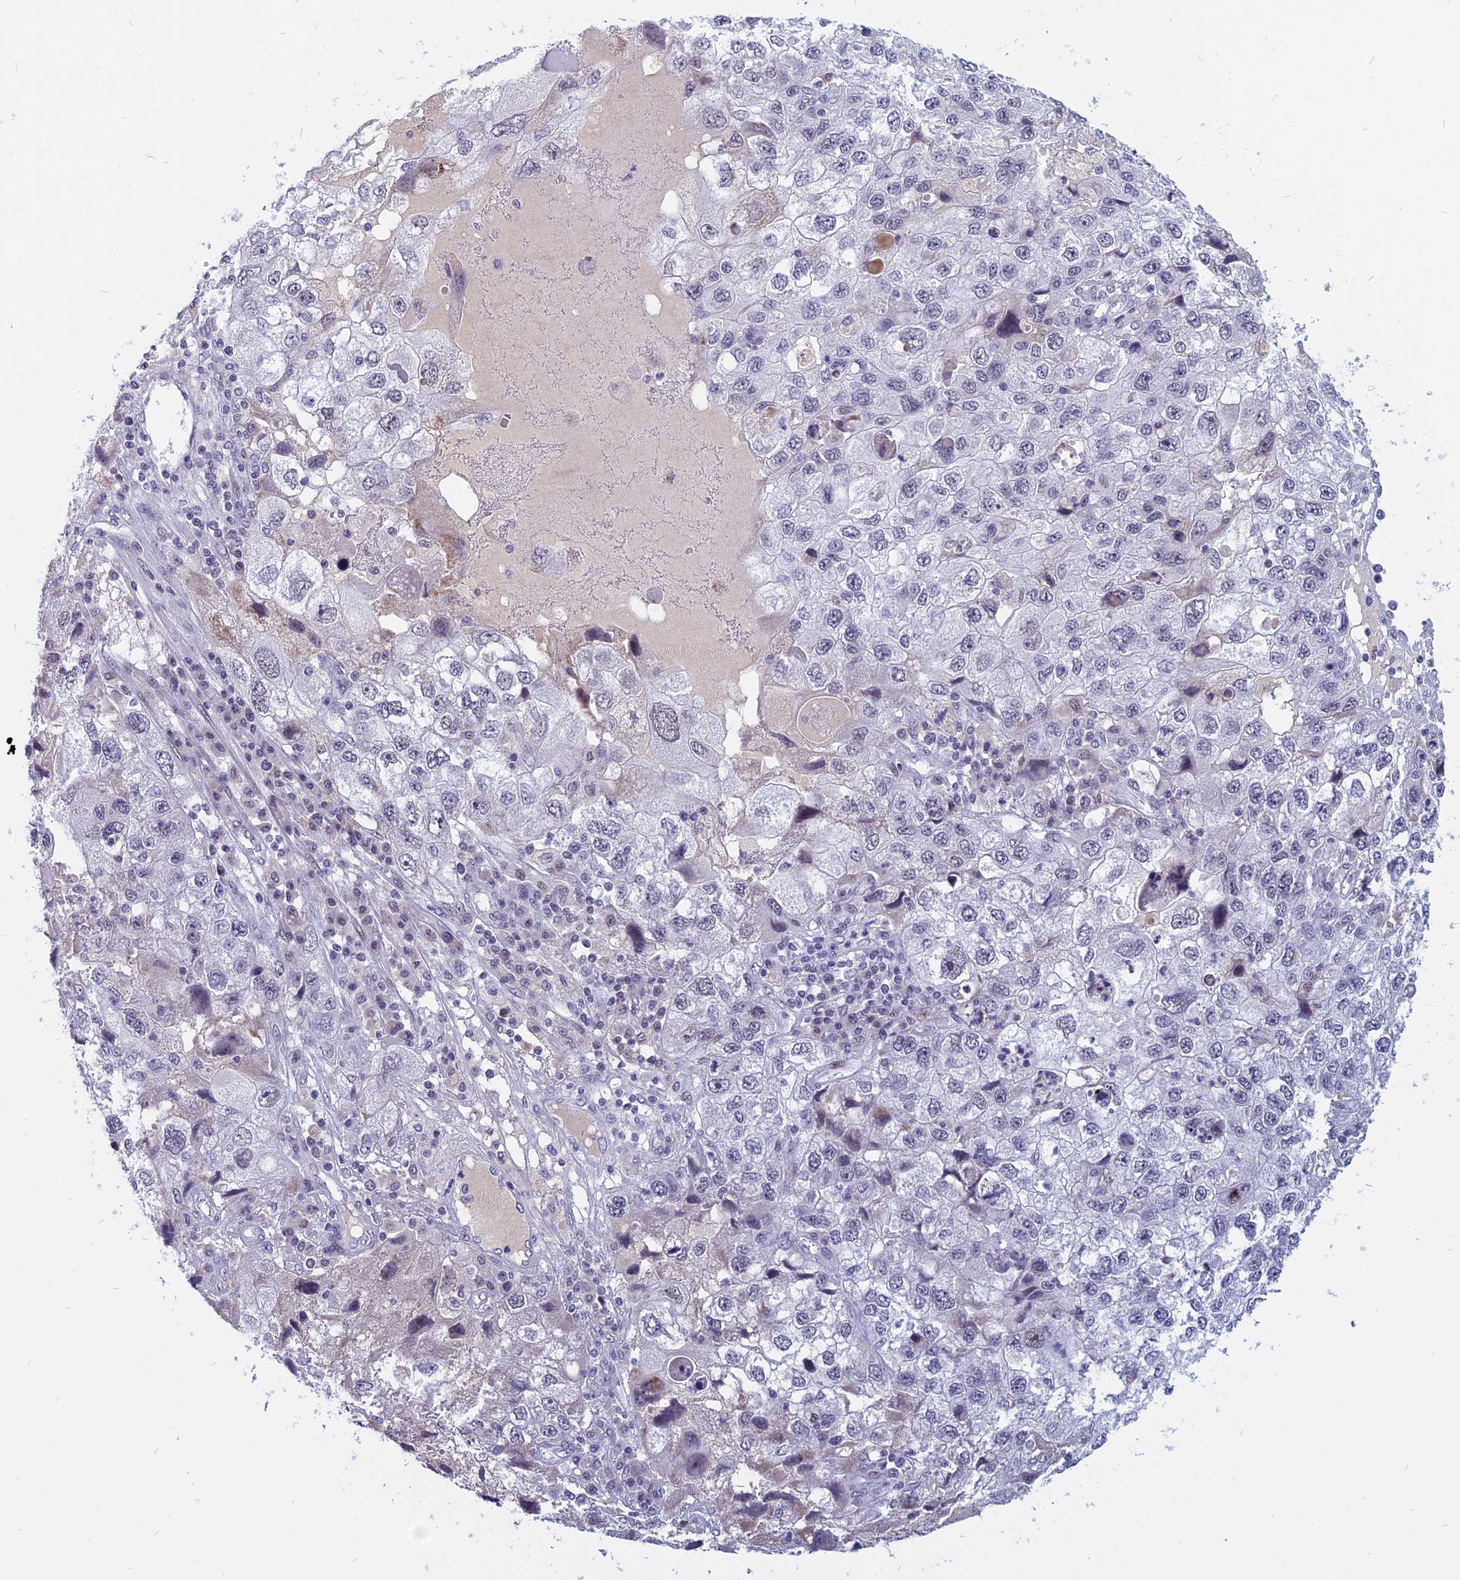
{"staining": {"intensity": "negative", "quantity": "none", "location": "none"}, "tissue": "endometrial cancer", "cell_type": "Tumor cells", "image_type": "cancer", "snomed": [{"axis": "morphology", "description": "Adenocarcinoma, NOS"}, {"axis": "topography", "description": "Endometrium"}], "caption": "There is no significant staining in tumor cells of adenocarcinoma (endometrial).", "gene": "CDC7", "patient": {"sex": "female", "age": 49}}